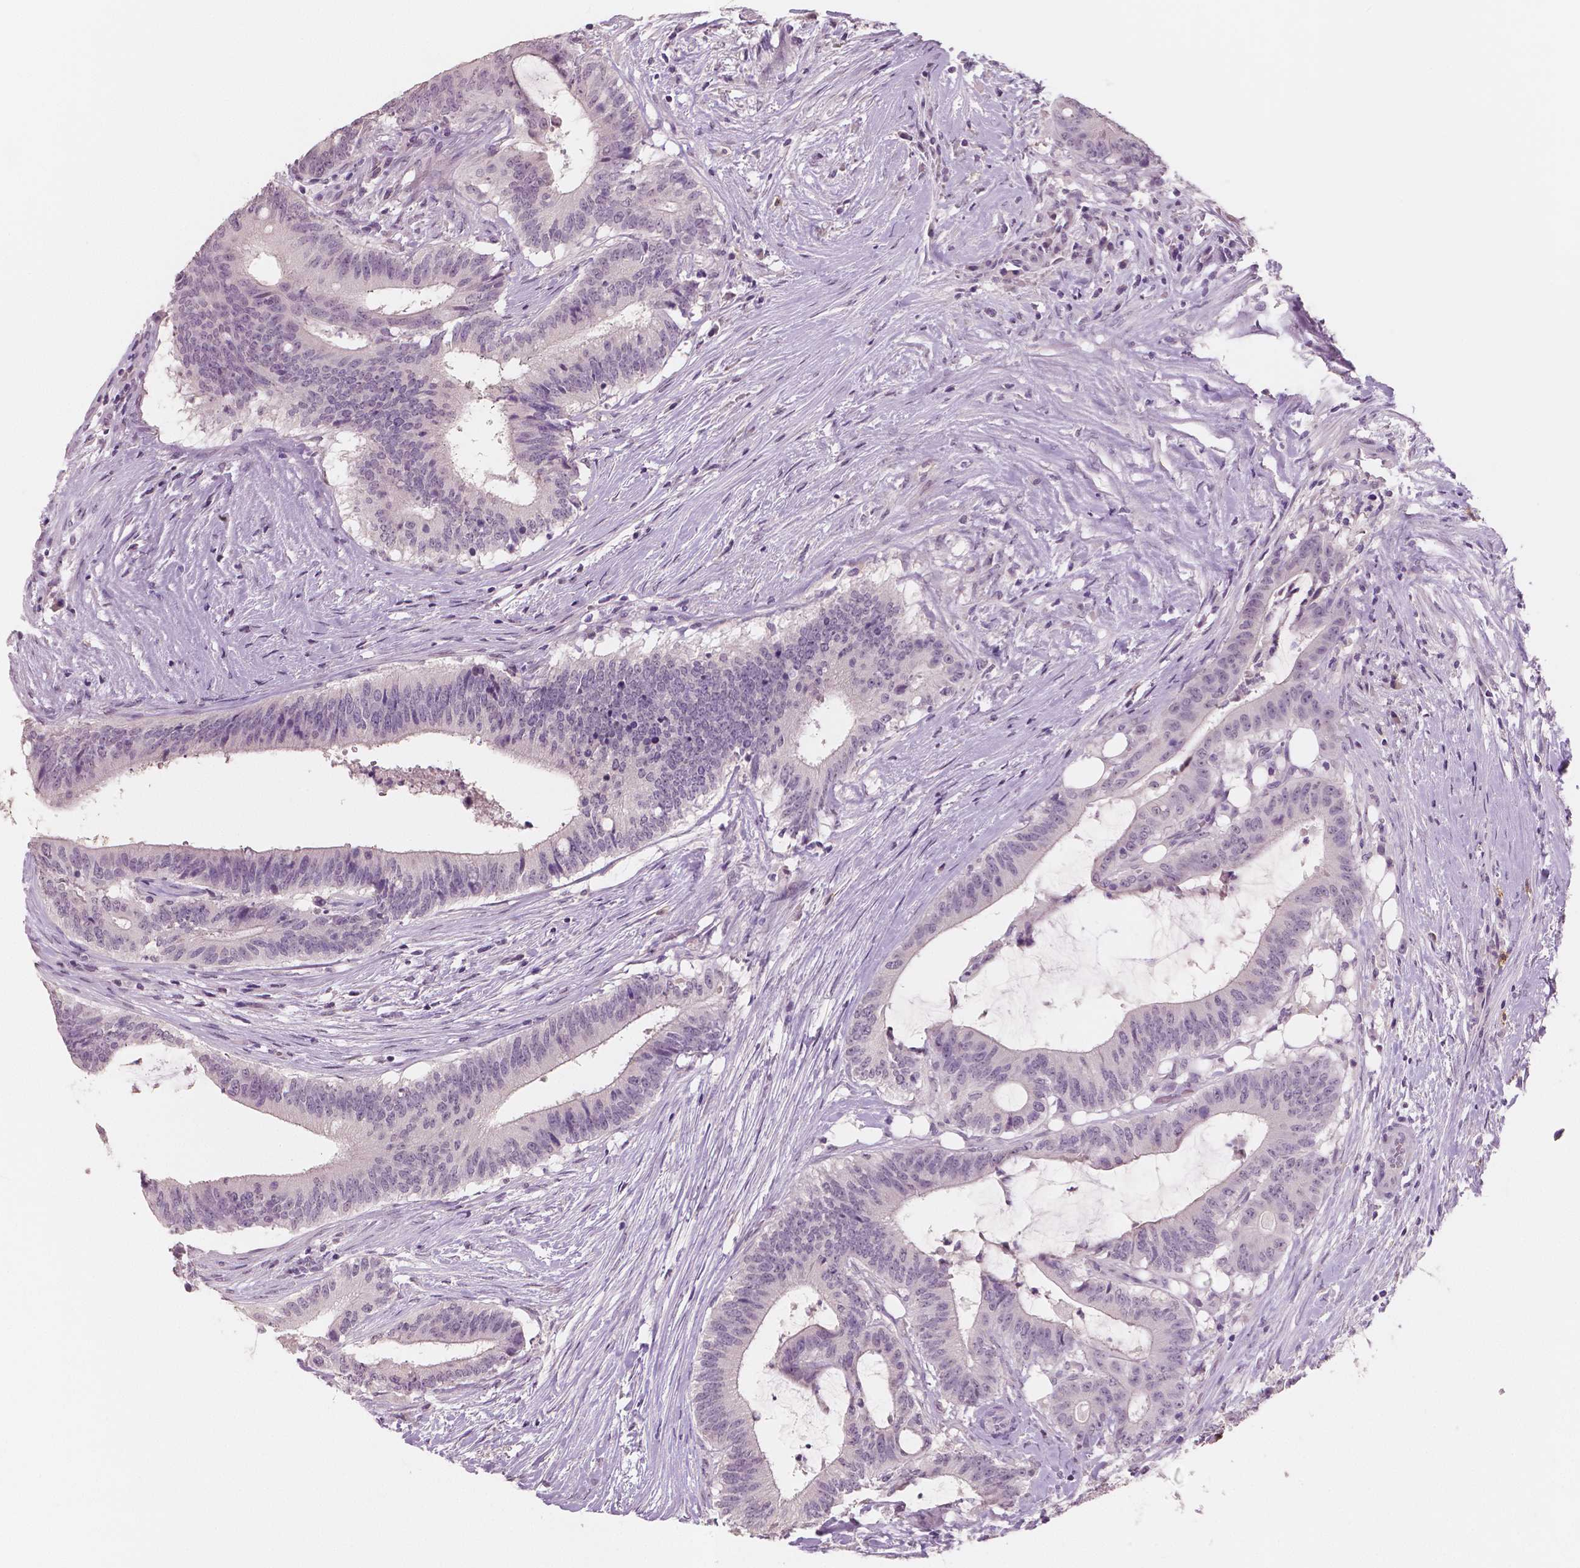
{"staining": {"intensity": "negative", "quantity": "none", "location": "none"}, "tissue": "colorectal cancer", "cell_type": "Tumor cells", "image_type": "cancer", "snomed": [{"axis": "morphology", "description": "Adenocarcinoma, NOS"}, {"axis": "topography", "description": "Colon"}], "caption": "Tumor cells are negative for brown protein staining in colorectal cancer. (DAB IHC visualized using brightfield microscopy, high magnification).", "gene": "KIT", "patient": {"sex": "female", "age": 43}}